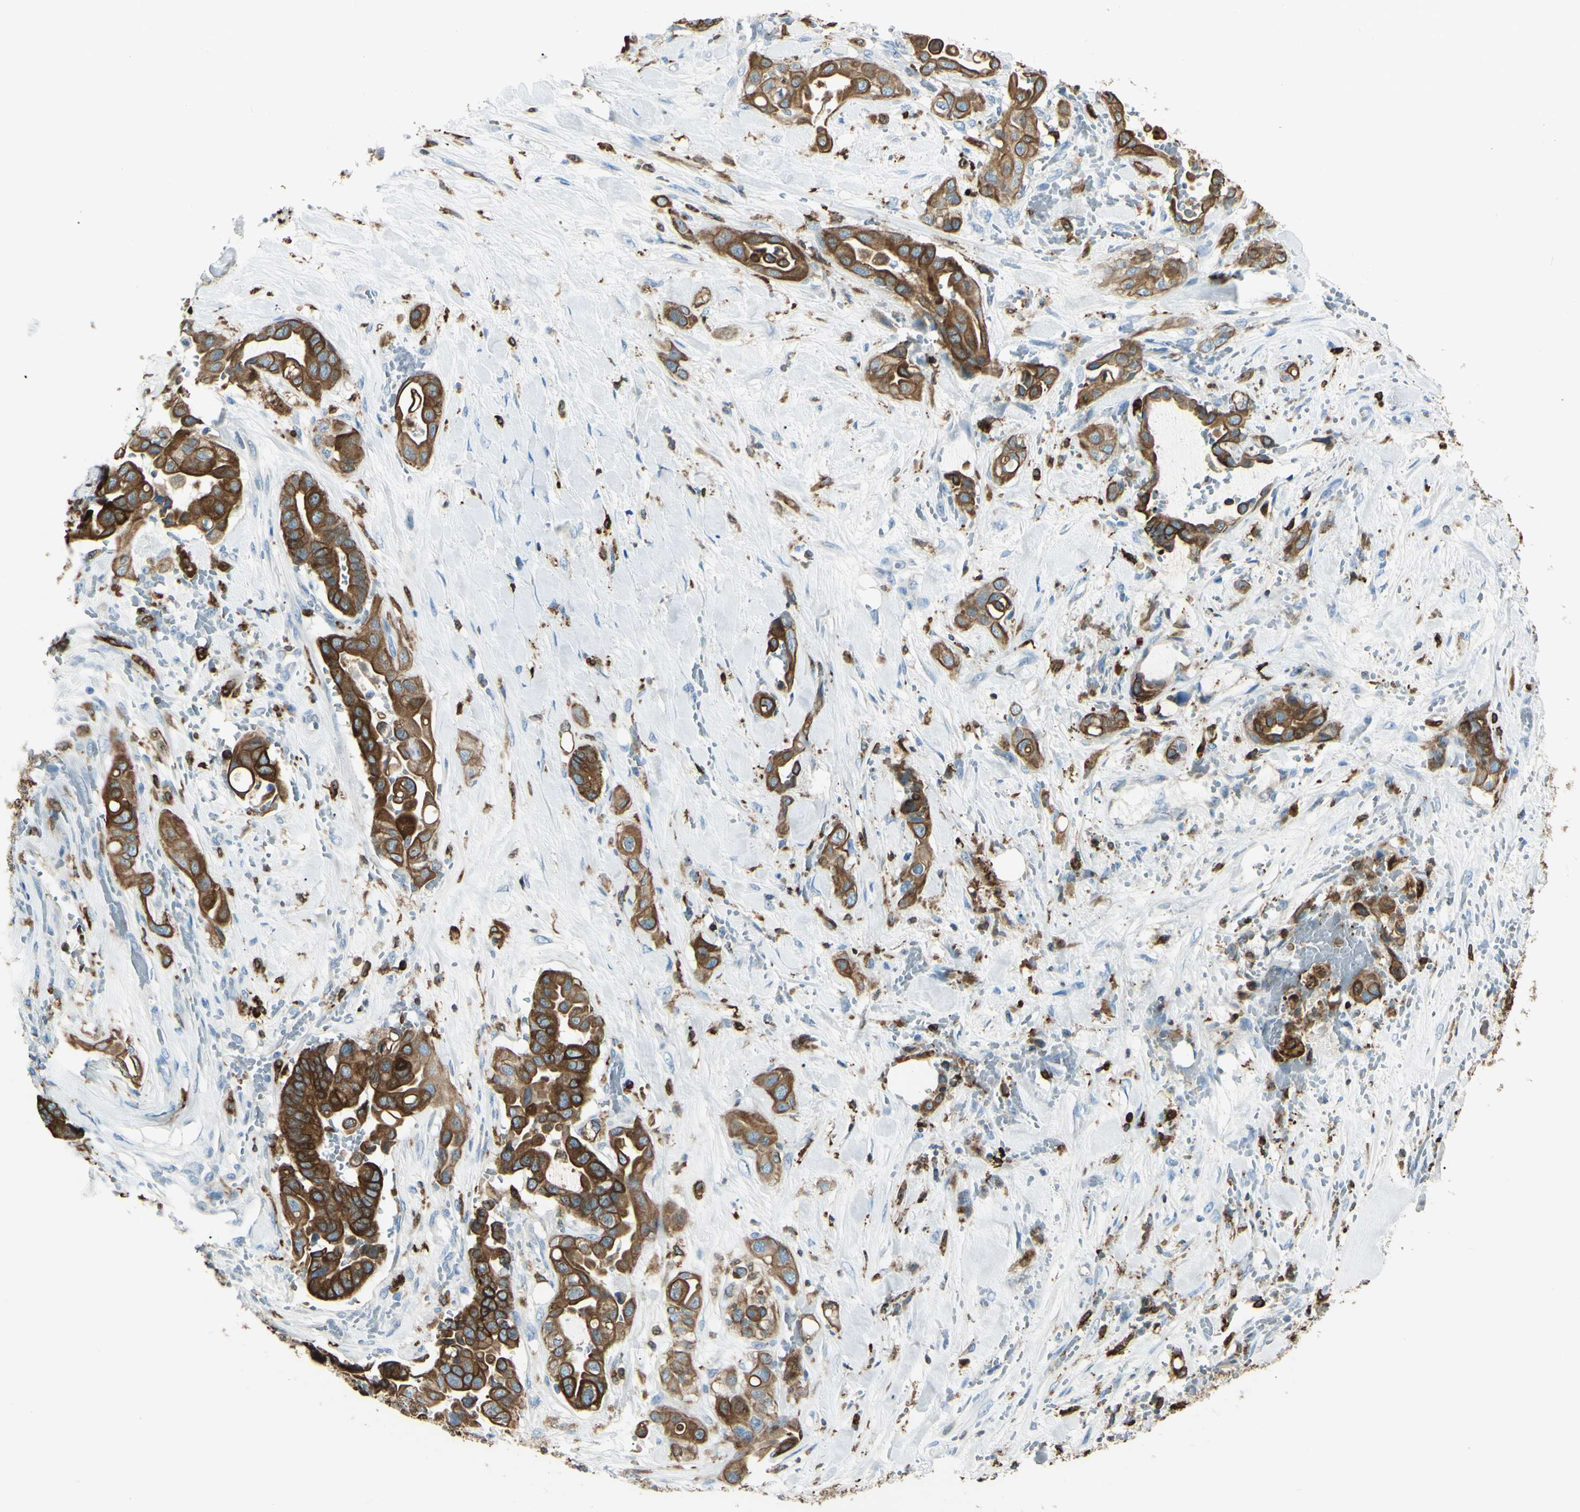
{"staining": {"intensity": "strong", "quantity": ">75%", "location": "cytoplasmic/membranous"}, "tissue": "liver cancer", "cell_type": "Tumor cells", "image_type": "cancer", "snomed": [{"axis": "morphology", "description": "Cholangiocarcinoma"}, {"axis": "topography", "description": "Liver"}], "caption": "Immunohistochemistry image of neoplastic tissue: liver cancer stained using immunohistochemistry shows high levels of strong protein expression localized specifically in the cytoplasmic/membranous of tumor cells, appearing as a cytoplasmic/membranous brown color.", "gene": "CD74", "patient": {"sex": "female", "age": 61}}